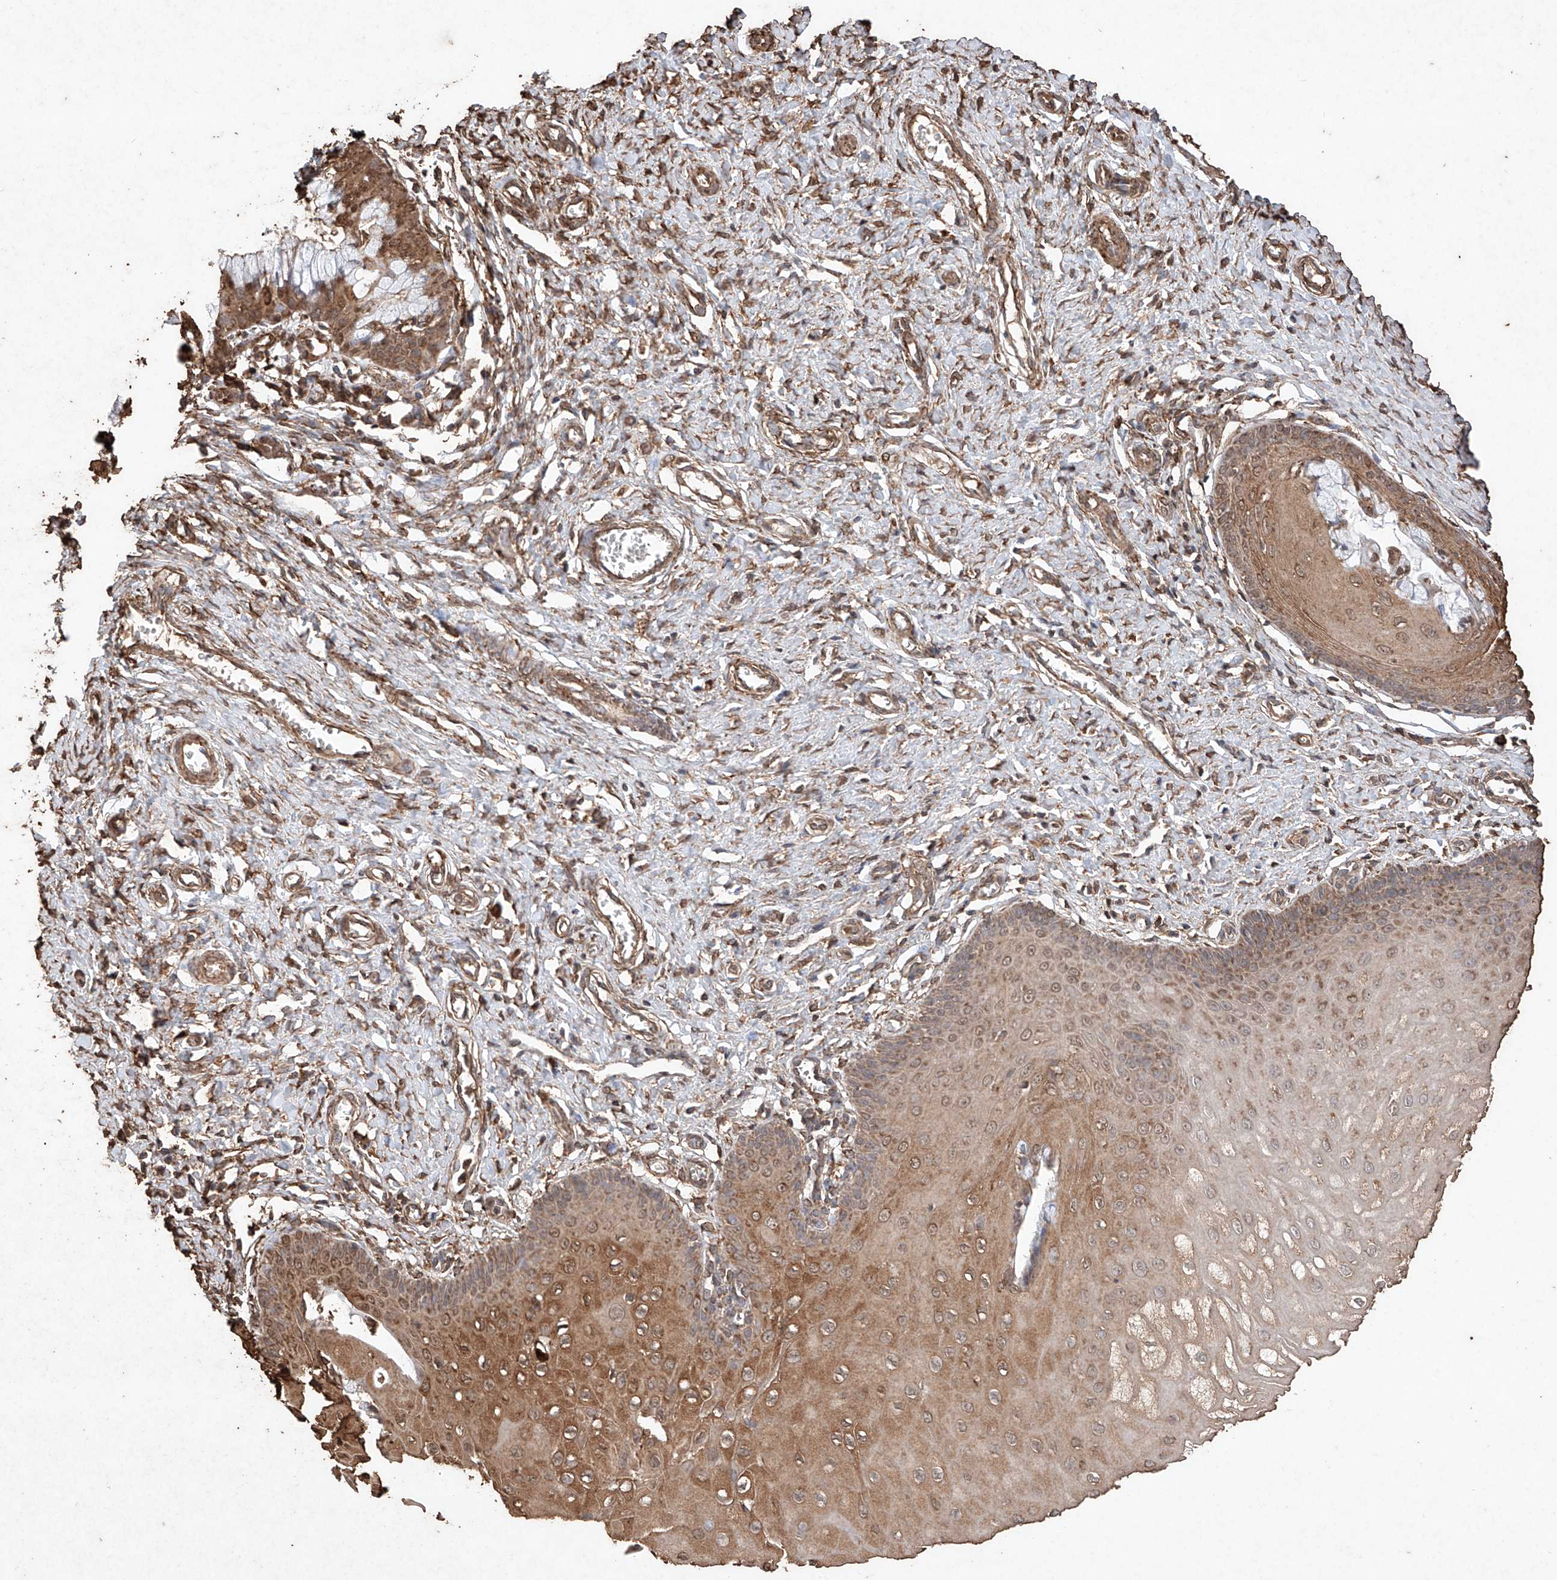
{"staining": {"intensity": "strong", "quantity": "25%-75%", "location": "cytoplasmic/membranous"}, "tissue": "cervix", "cell_type": "Glandular cells", "image_type": "normal", "snomed": [{"axis": "morphology", "description": "Normal tissue, NOS"}, {"axis": "topography", "description": "Cervix"}], "caption": "Immunohistochemistry staining of benign cervix, which reveals high levels of strong cytoplasmic/membranous staining in approximately 25%-75% of glandular cells indicating strong cytoplasmic/membranous protein staining. The staining was performed using DAB (3,3'-diaminobenzidine) (brown) for protein detection and nuclei were counterstained in hematoxylin (blue).", "gene": "M6PR", "patient": {"sex": "female", "age": 55}}